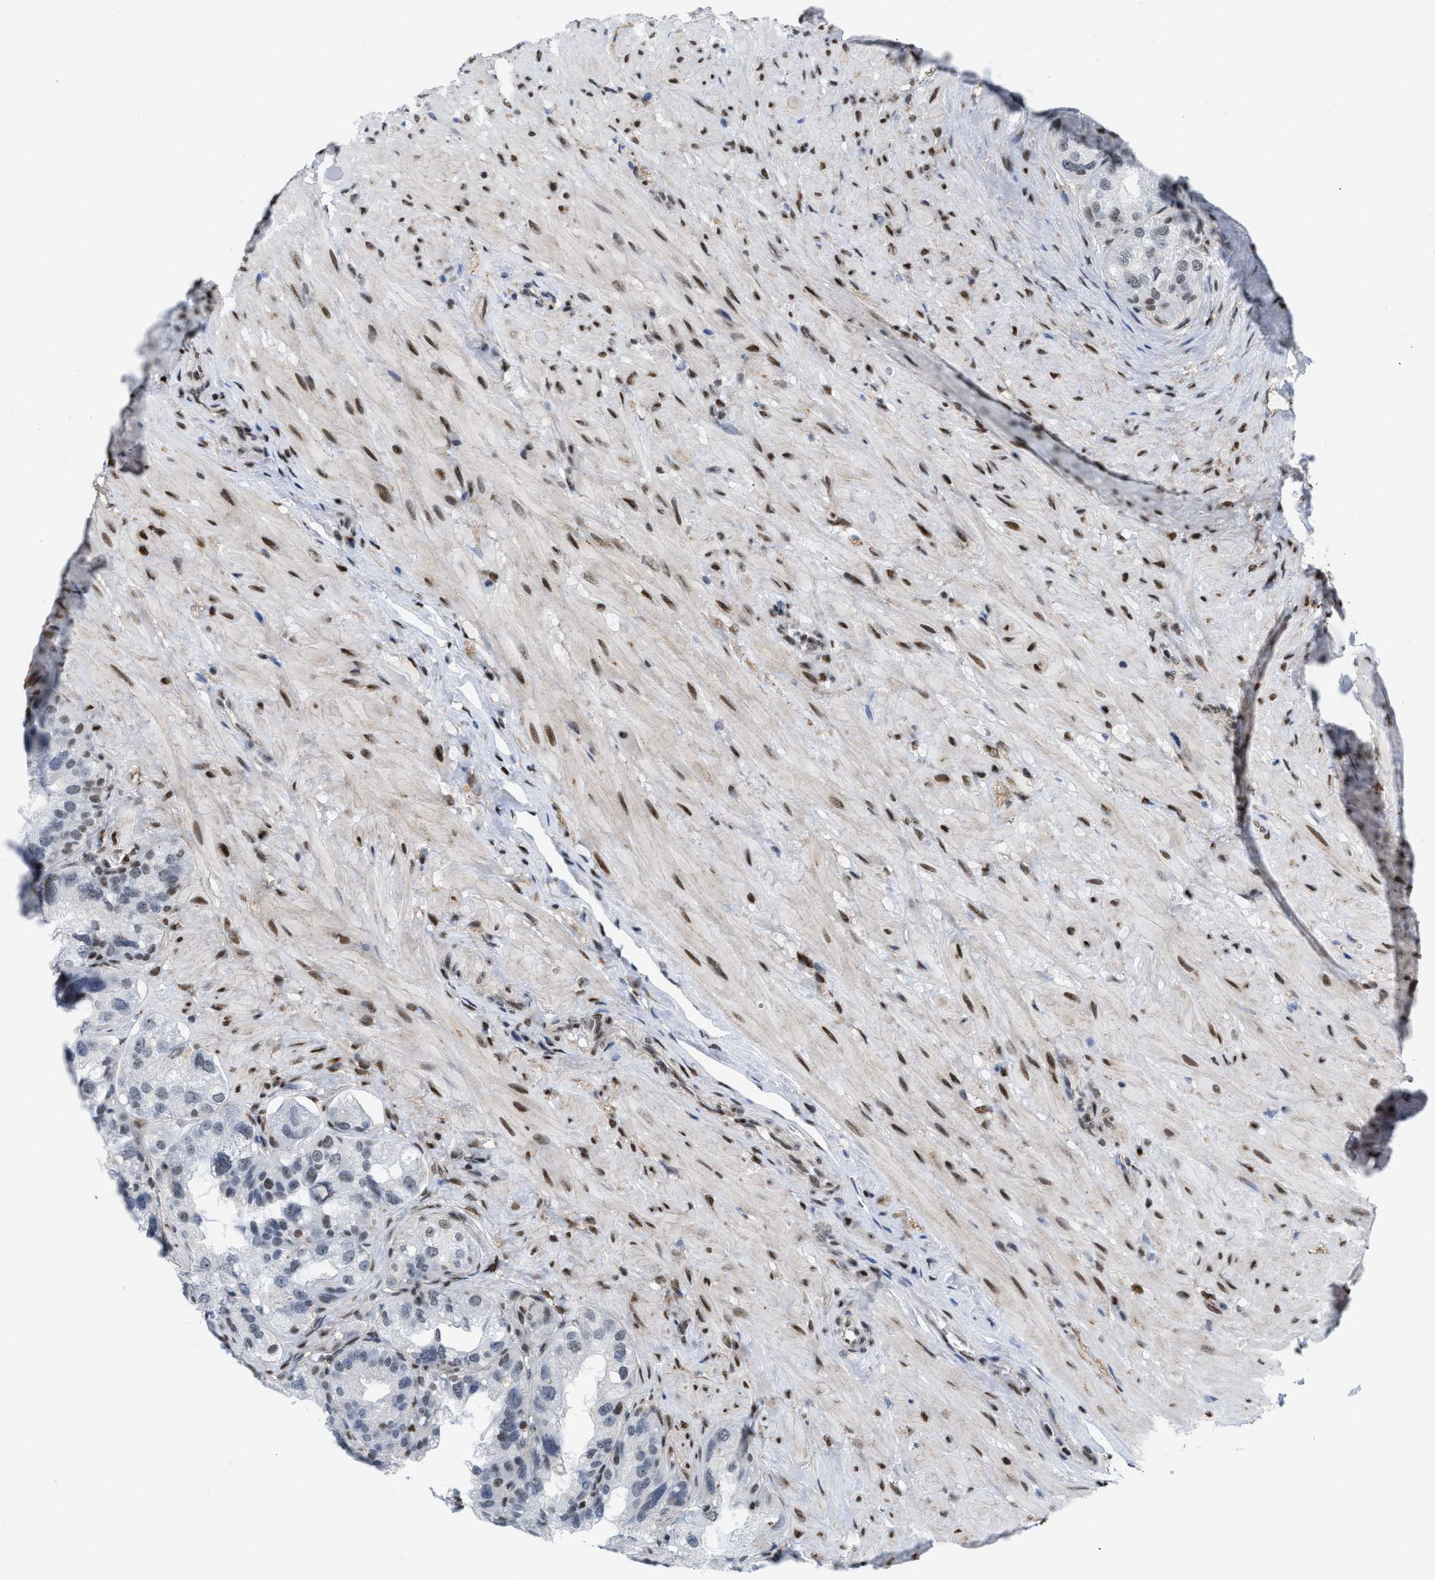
{"staining": {"intensity": "moderate", "quantity": "25%-75%", "location": "nuclear"}, "tissue": "seminal vesicle", "cell_type": "Glandular cells", "image_type": "normal", "snomed": [{"axis": "morphology", "description": "Normal tissue, NOS"}, {"axis": "topography", "description": "Seminal veicle"}], "caption": "DAB (3,3'-diaminobenzidine) immunohistochemical staining of benign human seminal vesicle exhibits moderate nuclear protein staining in approximately 25%-75% of glandular cells.", "gene": "MIER1", "patient": {"sex": "male", "age": 68}}